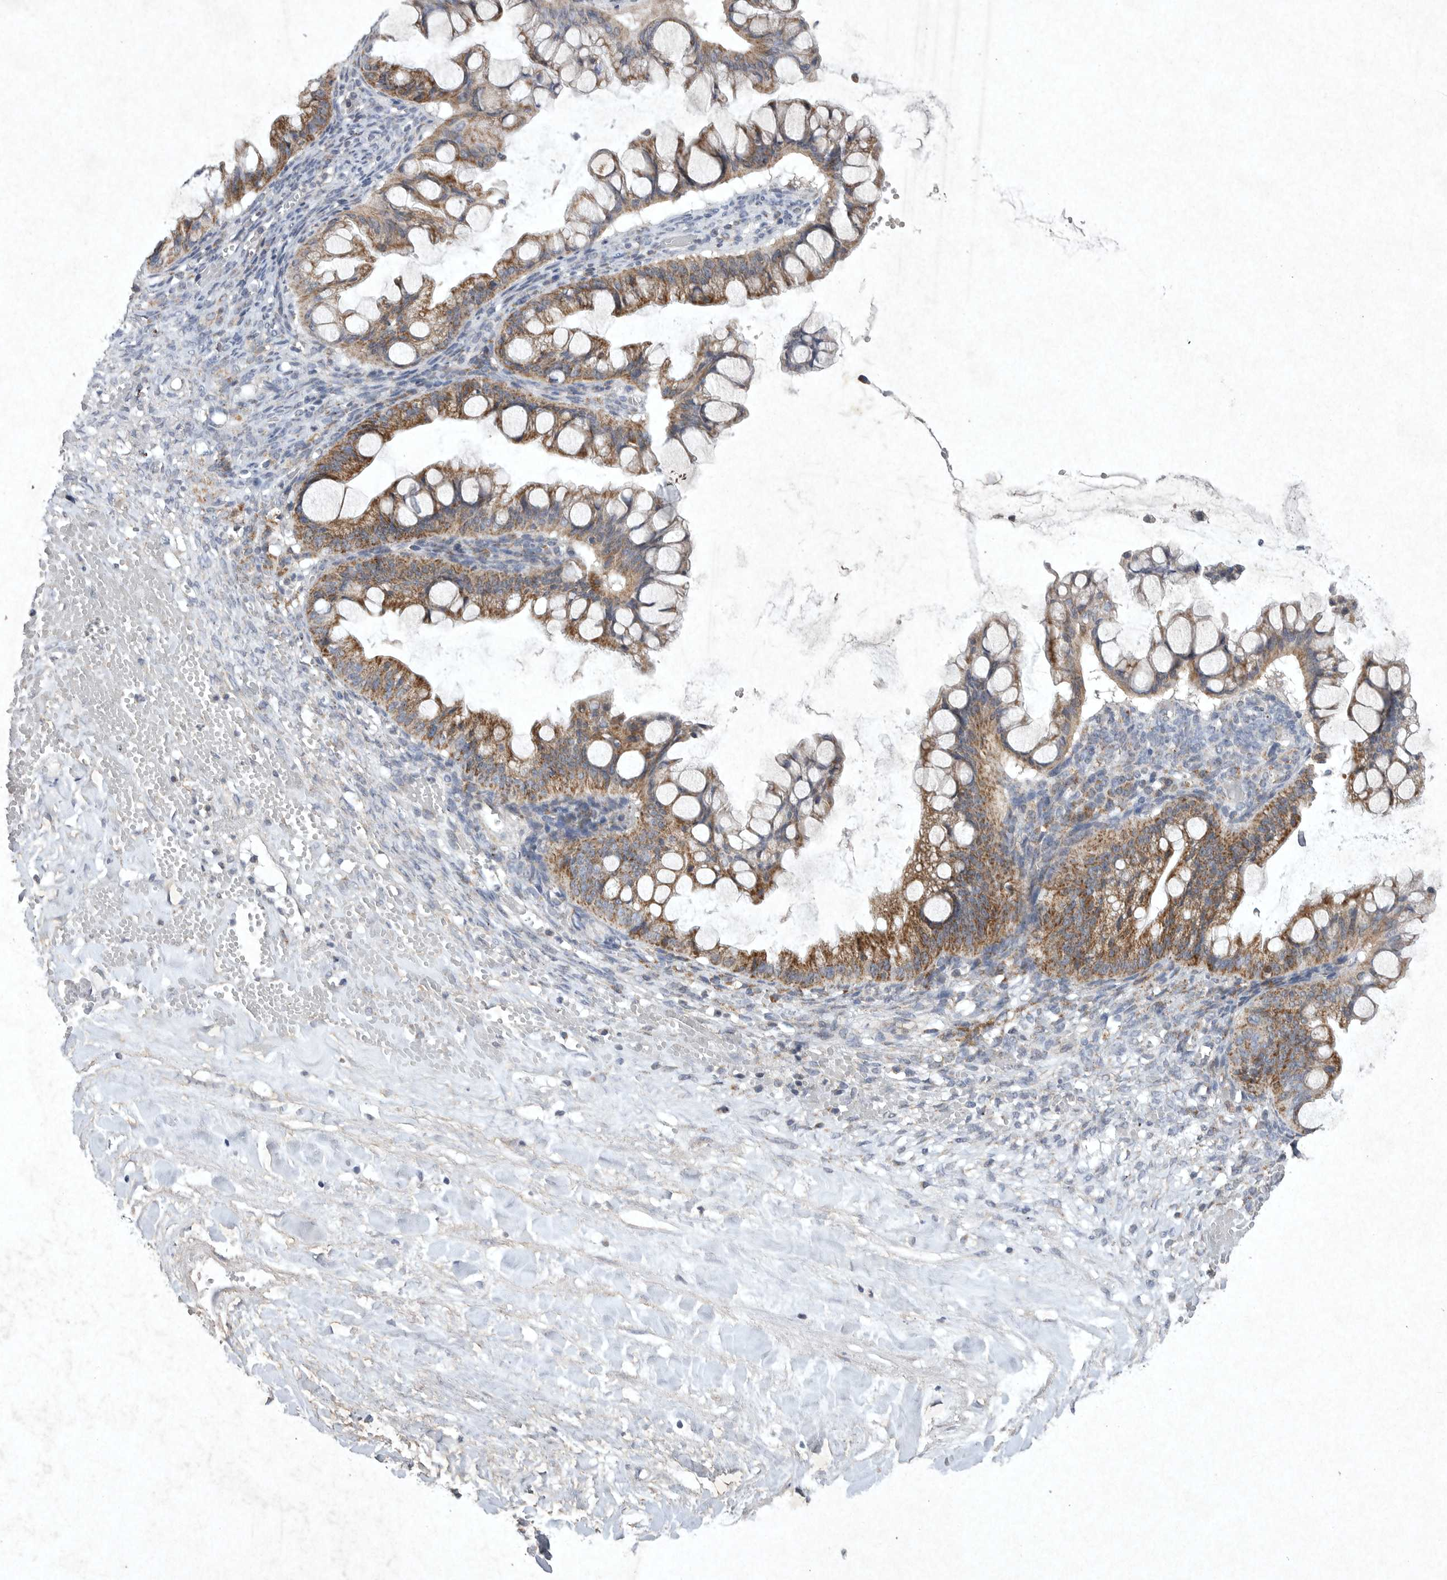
{"staining": {"intensity": "moderate", "quantity": ">75%", "location": "cytoplasmic/membranous"}, "tissue": "ovarian cancer", "cell_type": "Tumor cells", "image_type": "cancer", "snomed": [{"axis": "morphology", "description": "Cystadenocarcinoma, mucinous, NOS"}, {"axis": "topography", "description": "Ovary"}], "caption": "Ovarian cancer was stained to show a protein in brown. There is medium levels of moderate cytoplasmic/membranous staining in about >75% of tumor cells. Immunohistochemistry (ihc) stains the protein of interest in brown and the nuclei are stained blue.", "gene": "DDR1", "patient": {"sex": "female", "age": 73}}